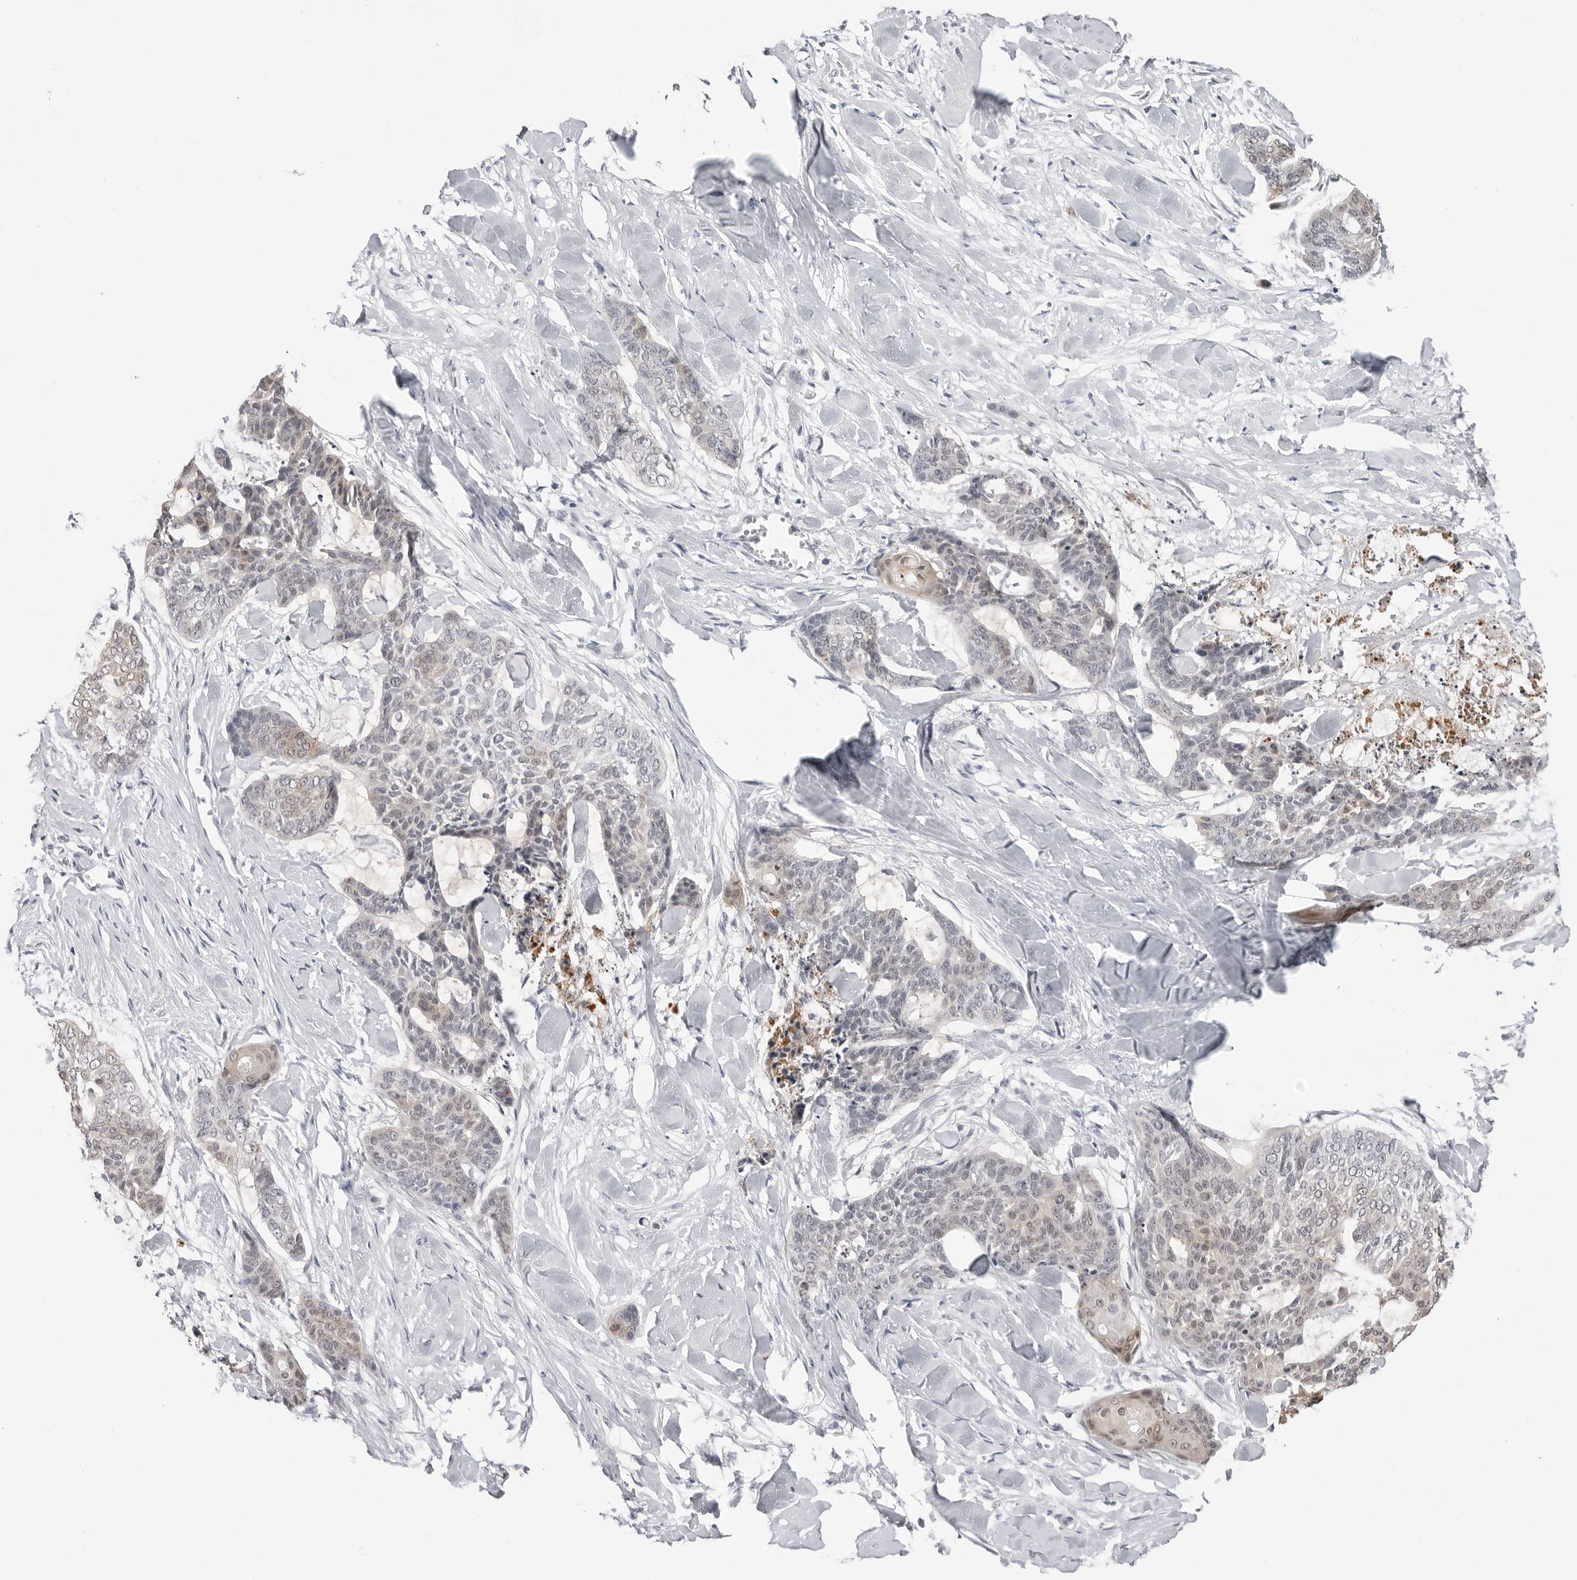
{"staining": {"intensity": "weak", "quantity": "<25%", "location": "nuclear"}, "tissue": "skin cancer", "cell_type": "Tumor cells", "image_type": "cancer", "snomed": [{"axis": "morphology", "description": "Basal cell carcinoma"}, {"axis": "topography", "description": "Skin"}], "caption": "Skin cancer stained for a protein using IHC displays no positivity tumor cells.", "gene": "YWHAG", "patient": {"sex": "female", "age": 64}}